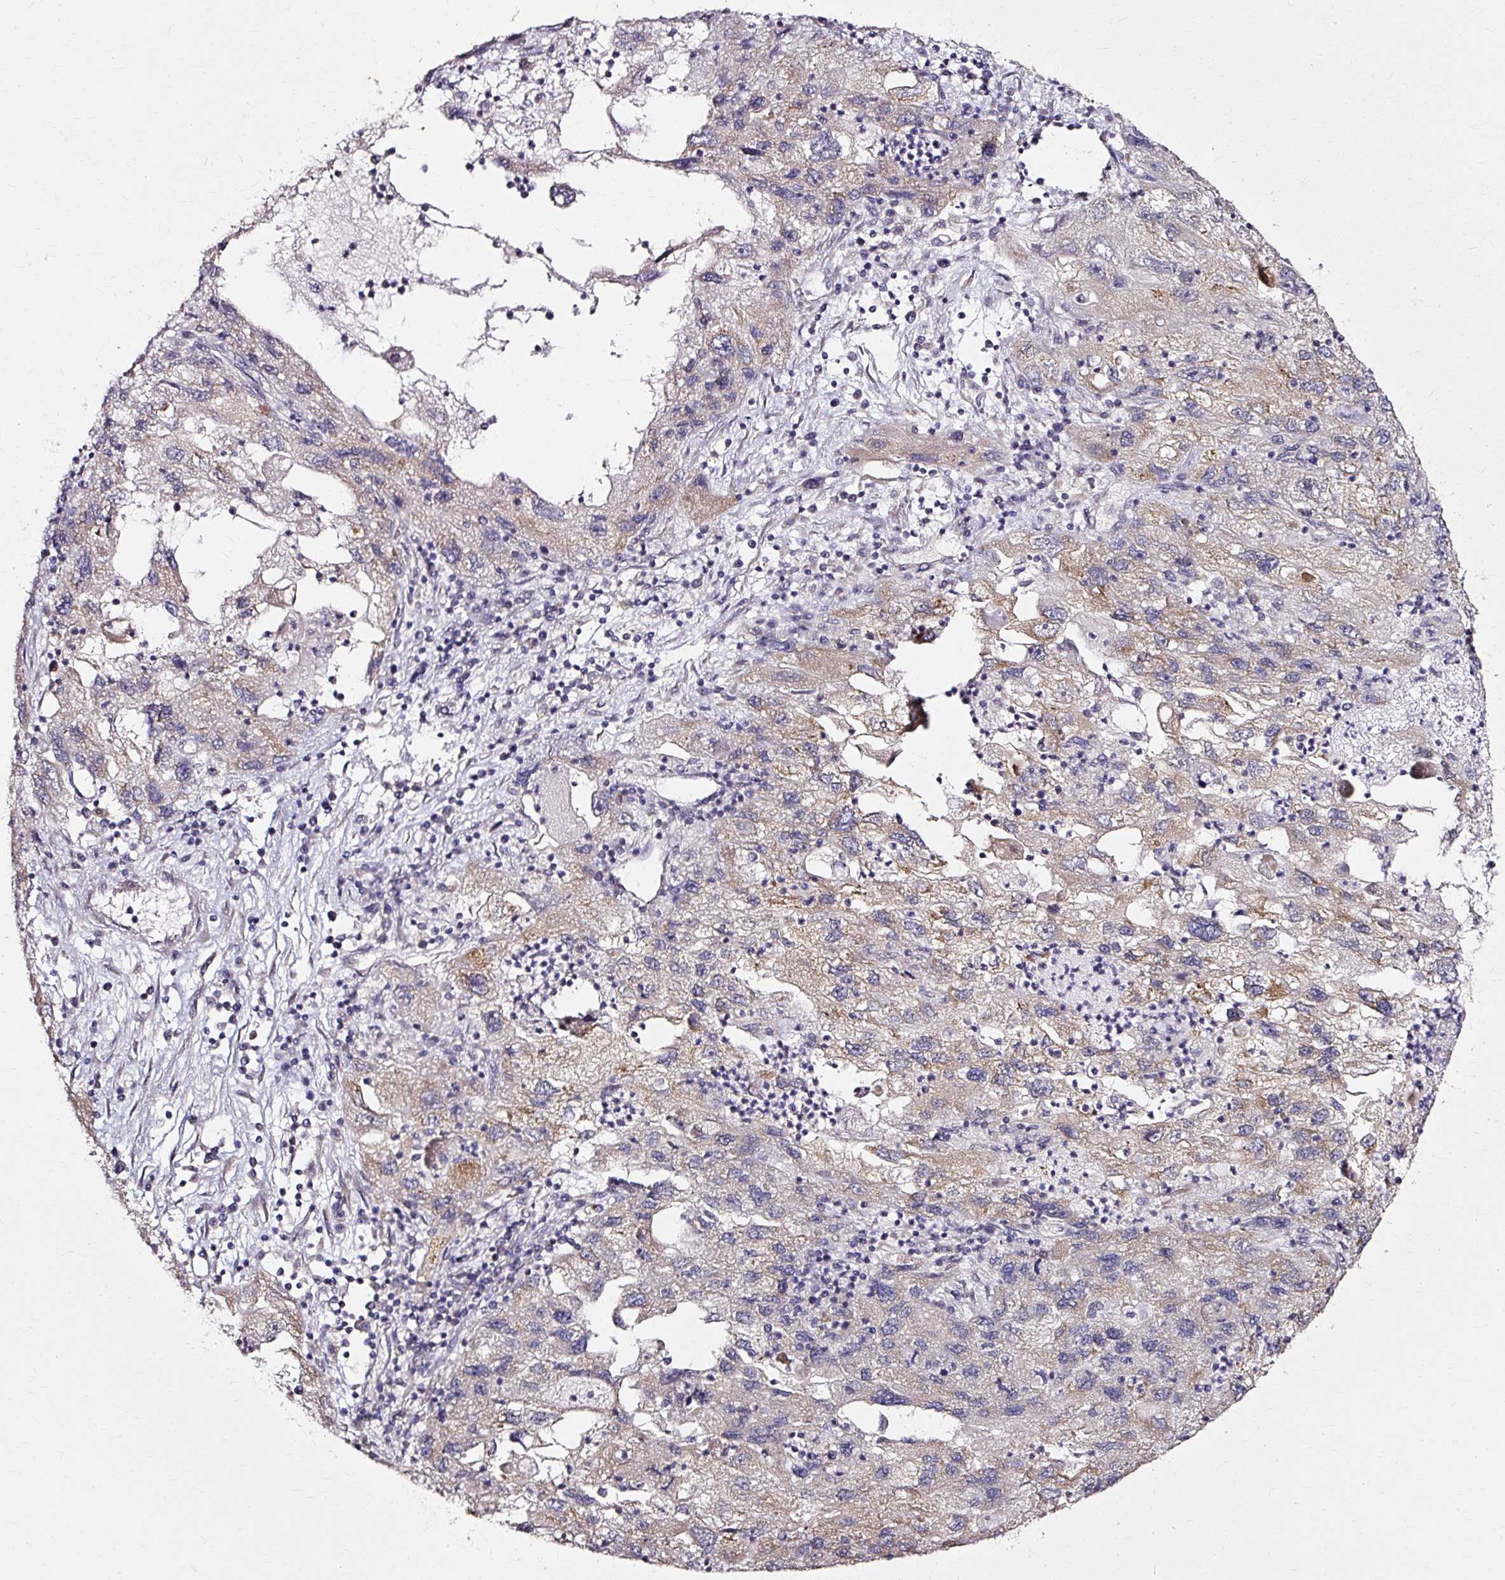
{"staining": {"intensity": "weak", "quantity": "25%-75%", "location": "cytoplasmic/membranous"}, "tissue": "endometrial cancer", "cell_type": "Tumor cells", "image_type": "cancer", "snomed": [{"axis": "morphology", "description": "Adenocarcinoma, NOS"}, {"axis": "topography", "description": "Endometrium"}], "caption": "This histopathology image reveals IHC staining of endometrial cancer, with low weak cytoplasmic/membranous staining in about 25%-75% of tumor cells.", "gene": "RGPD5", "patient": {"sex": "female", "age": 49}}